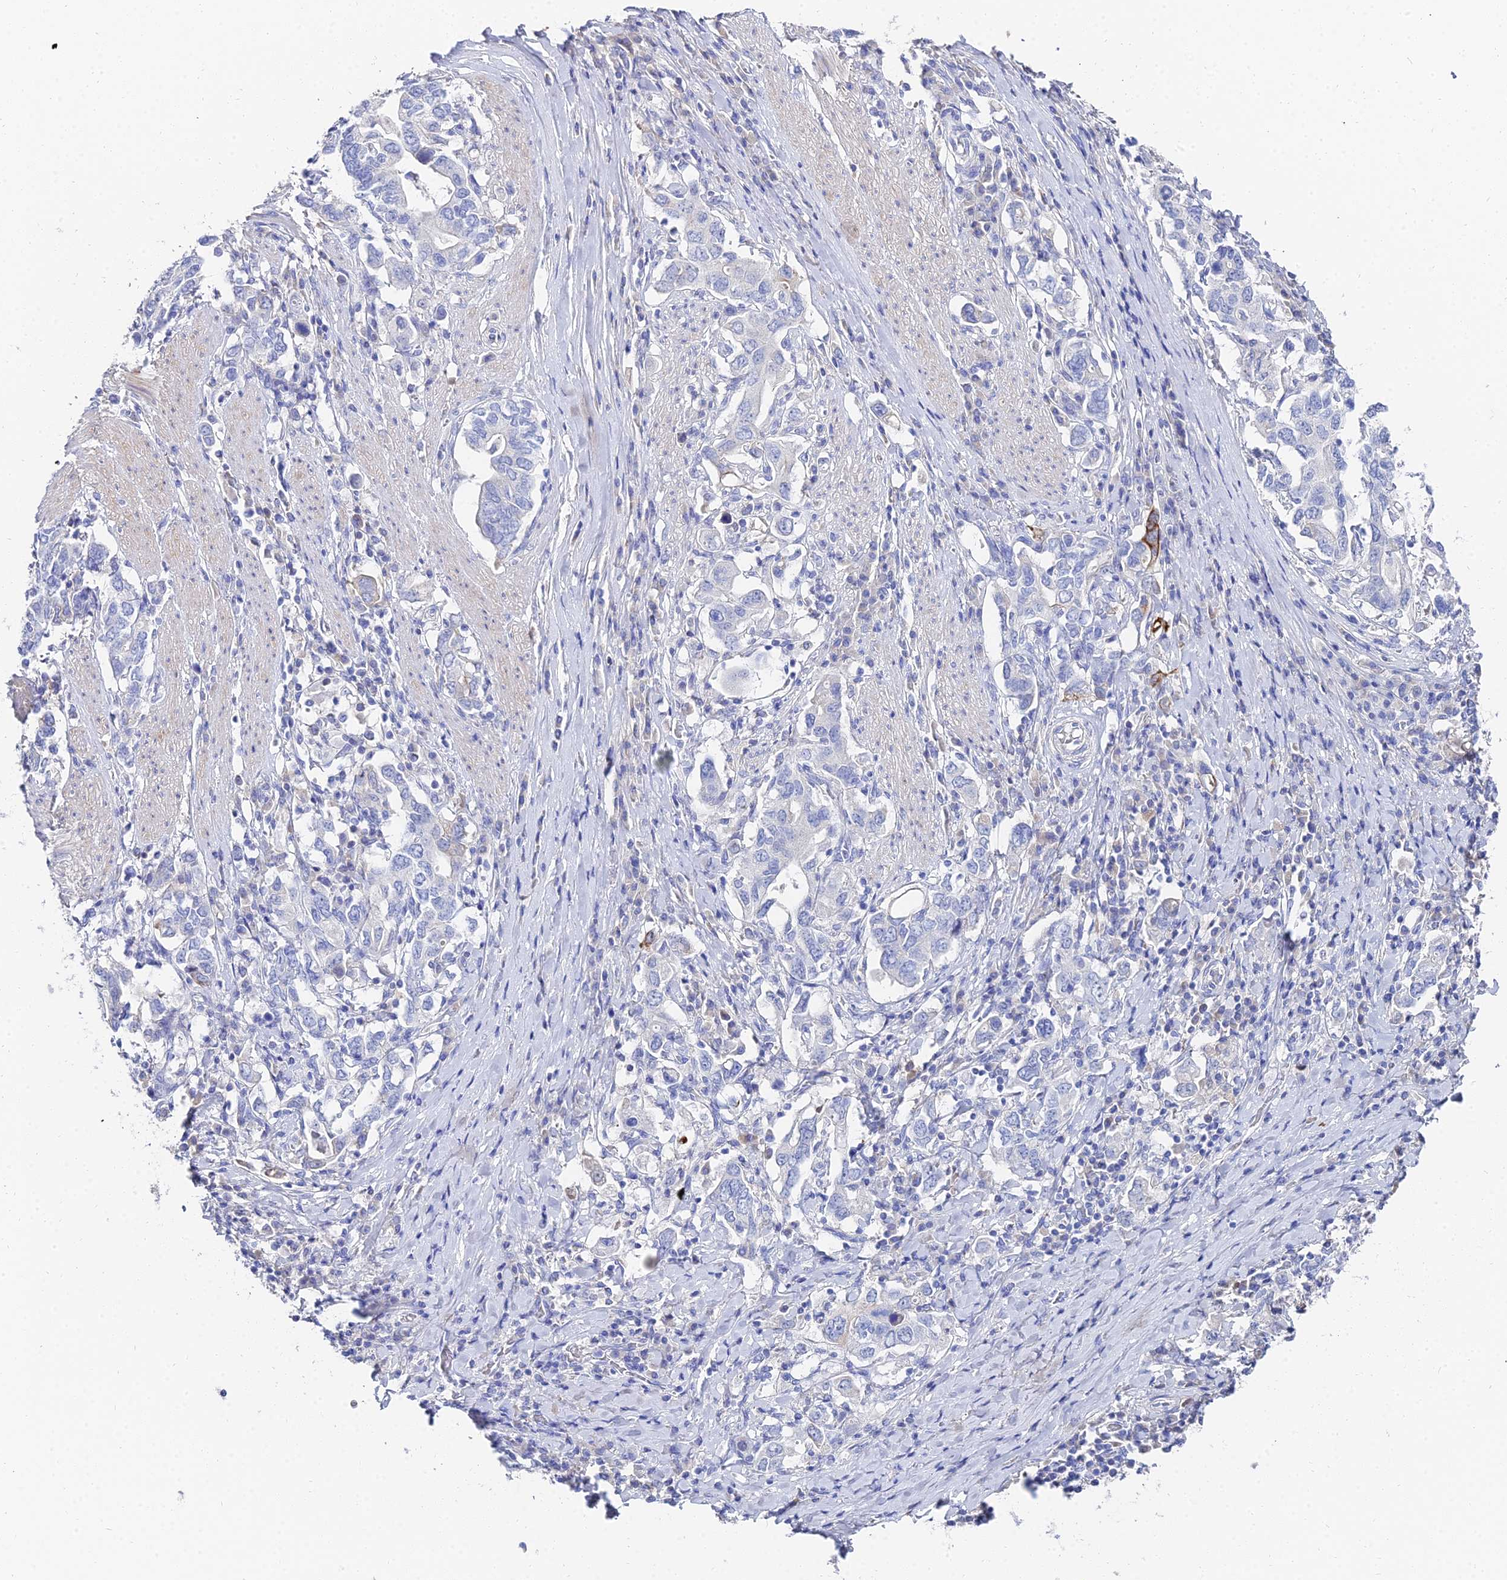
{"staining": {"intensity": "negative", "quantity": "none", "location": "none"}, "tissue": "stomach cancer", "cell_type": "Tumor cells", "image_type": "cancer", "snomed": [{"axis": "morphology", "description": "Adenocarcinoma, NOS"}, {"axis": "topography", "description": "Stomach, upper"}, {"axis": "topography", "description": "Stomach"}], "caption": "DAB immunohistochemical staining of adenocarcinoma (stomach) shows no significant positivity in tumor cells.", "gene": "KRT17", "patient": {"sex": "male", "age": 62}}